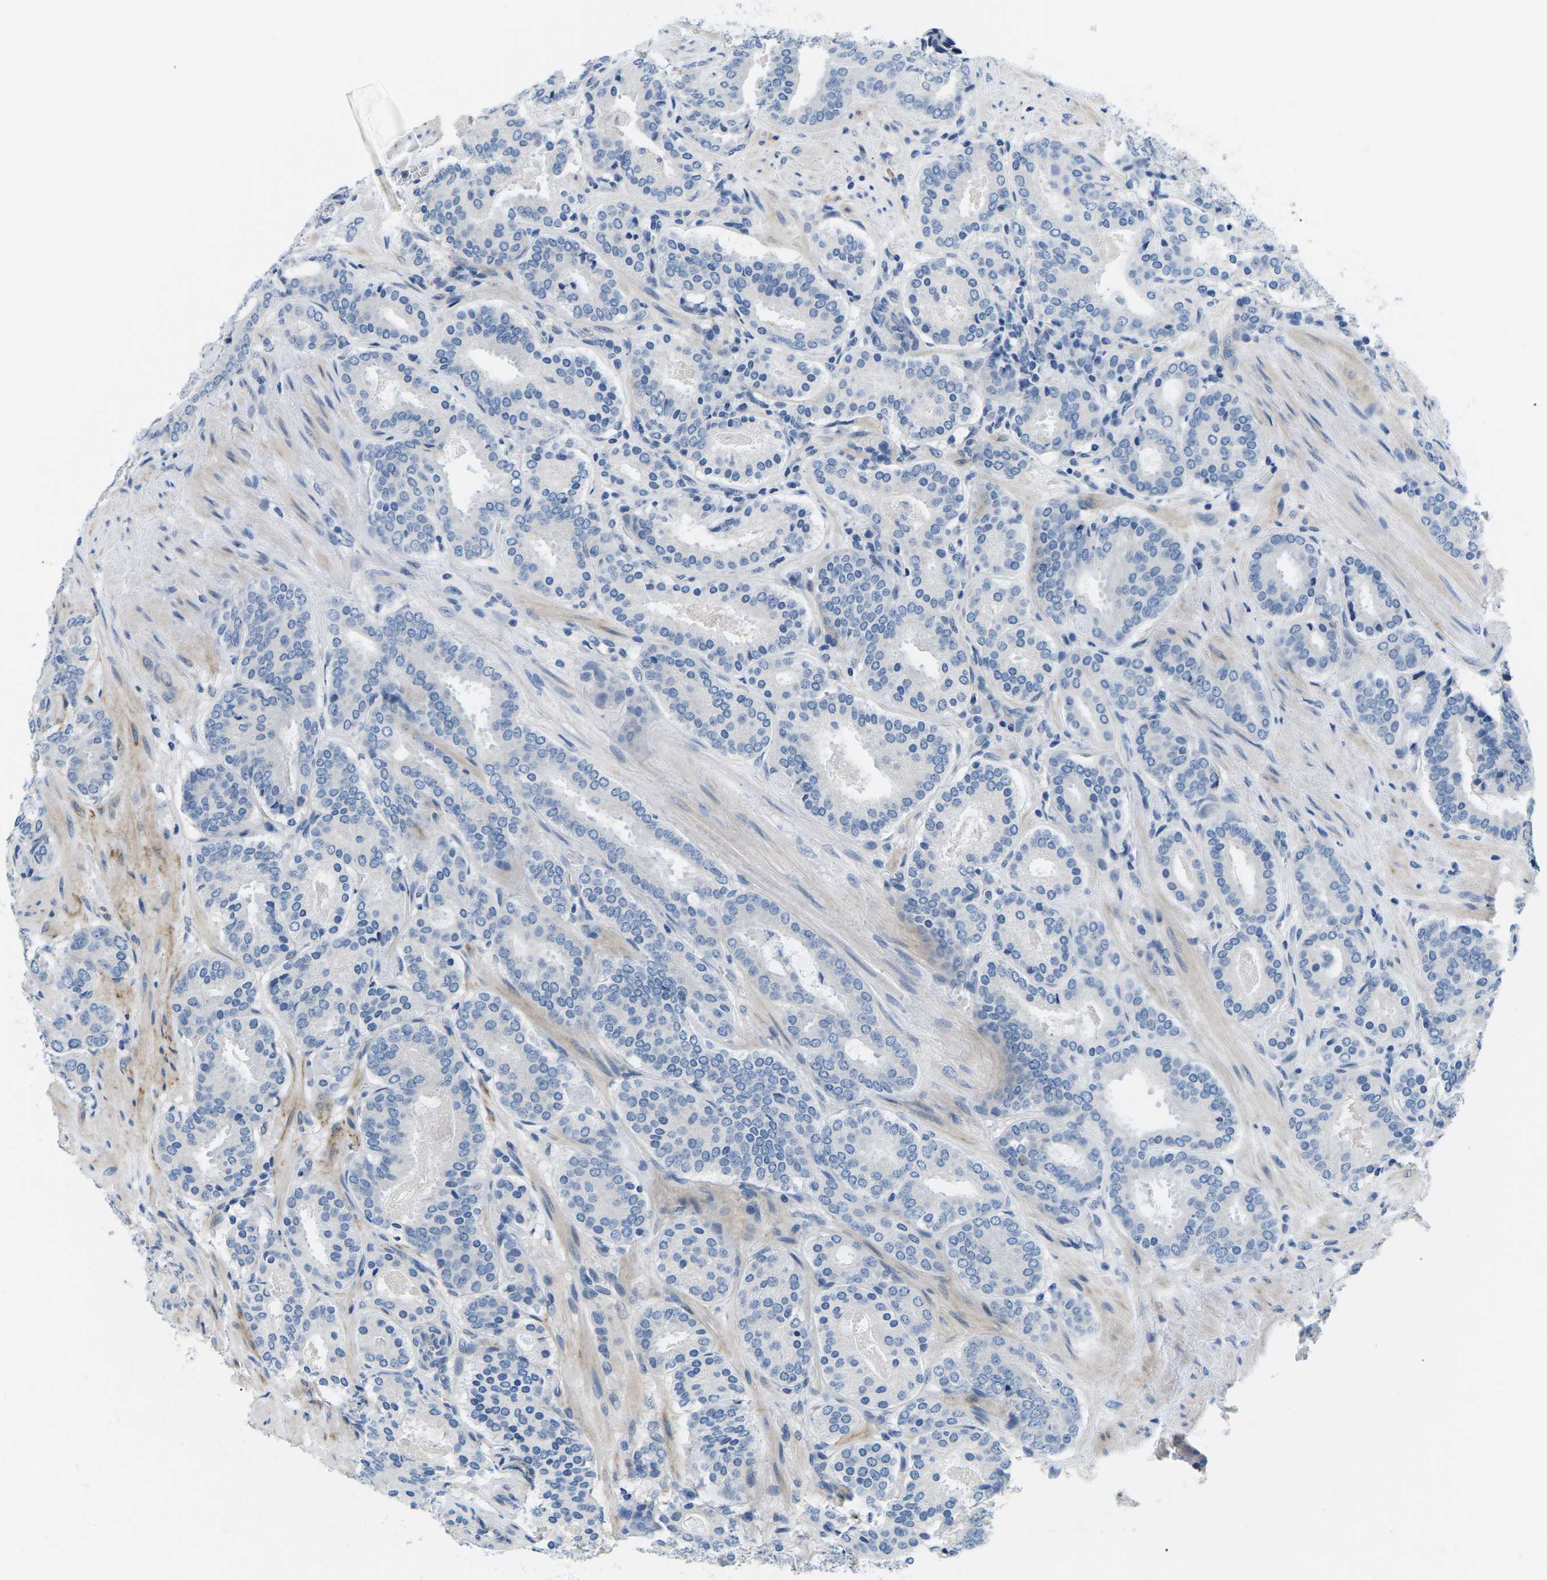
{"staining": {"intensity": "negative", "quantity": "none", "location": "none"}, "tissue": "prostate cancer", "cell_type": "Tumor cells", "image_type": "cancer", "snomed": [{"axis": "morphology", "description": "Adenocarcinoma, Low grade"}, {"axis": "topography", "description": "Prostate"}], "caption": "The immunohistochemistry image has no significant positivity in tumor cells of prostate adenocarcinoma (low-grade) tissue.", "gene": "TSPAN2", "patient": {"sex": "male", "age": 69}}